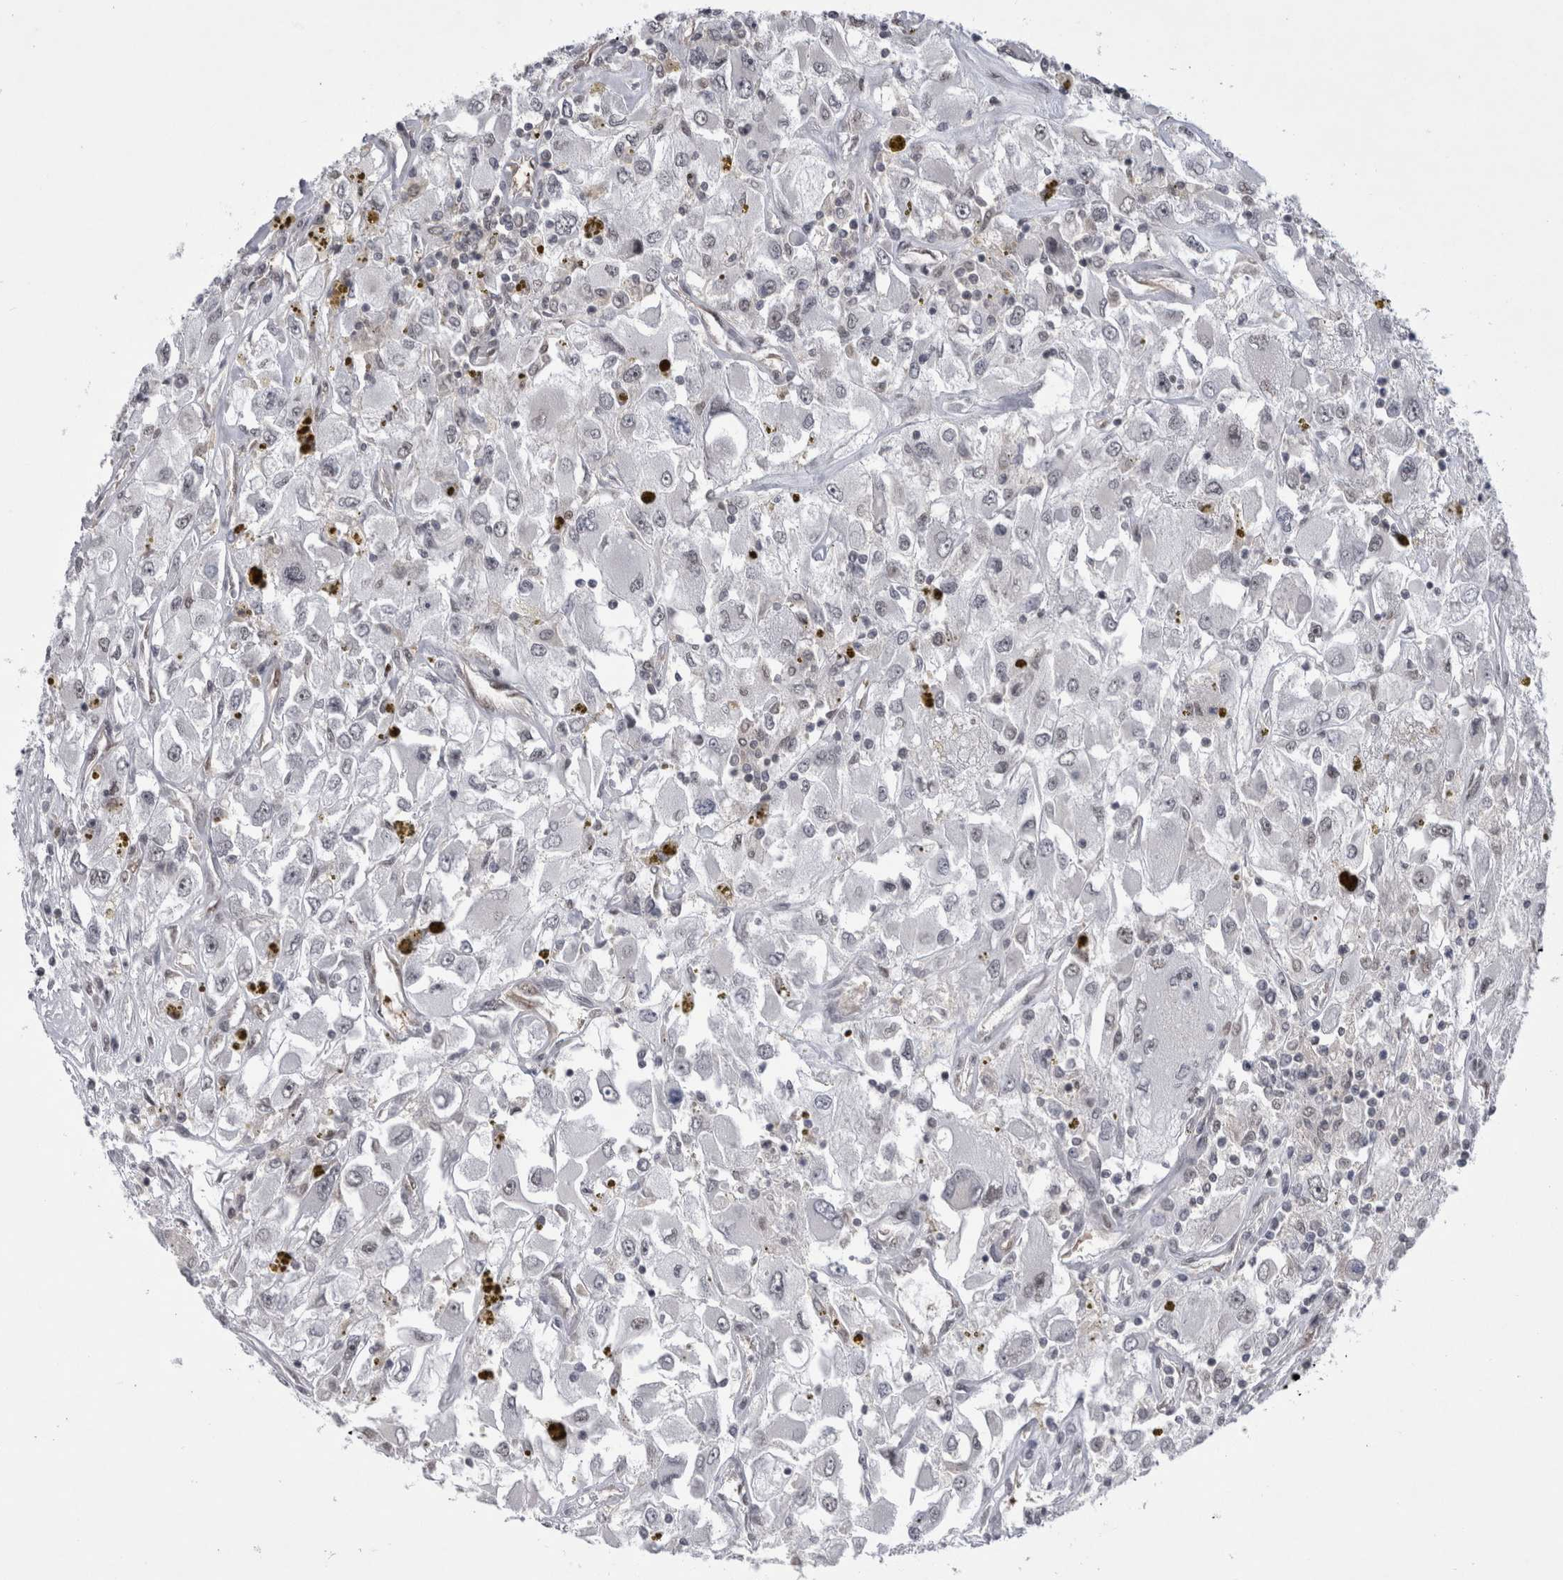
{"staining": {"intensity": "negative", "quantity": "none", "location": "none"}, "tissue": "renal cancer", "cell_type": "Tumor cells", "image_type": "cancer", "snomed": [{"axis": "morphology", "description": "Adenocarcinoma, NOS"}, {"axis": "topography", "description": "Kidney"}], "caption": "Tumor cells show no significant staining in renal cancer (adenocarcinoma).", "gene": "PSMB2", "patient": {"sex": "female", "age": 52}}